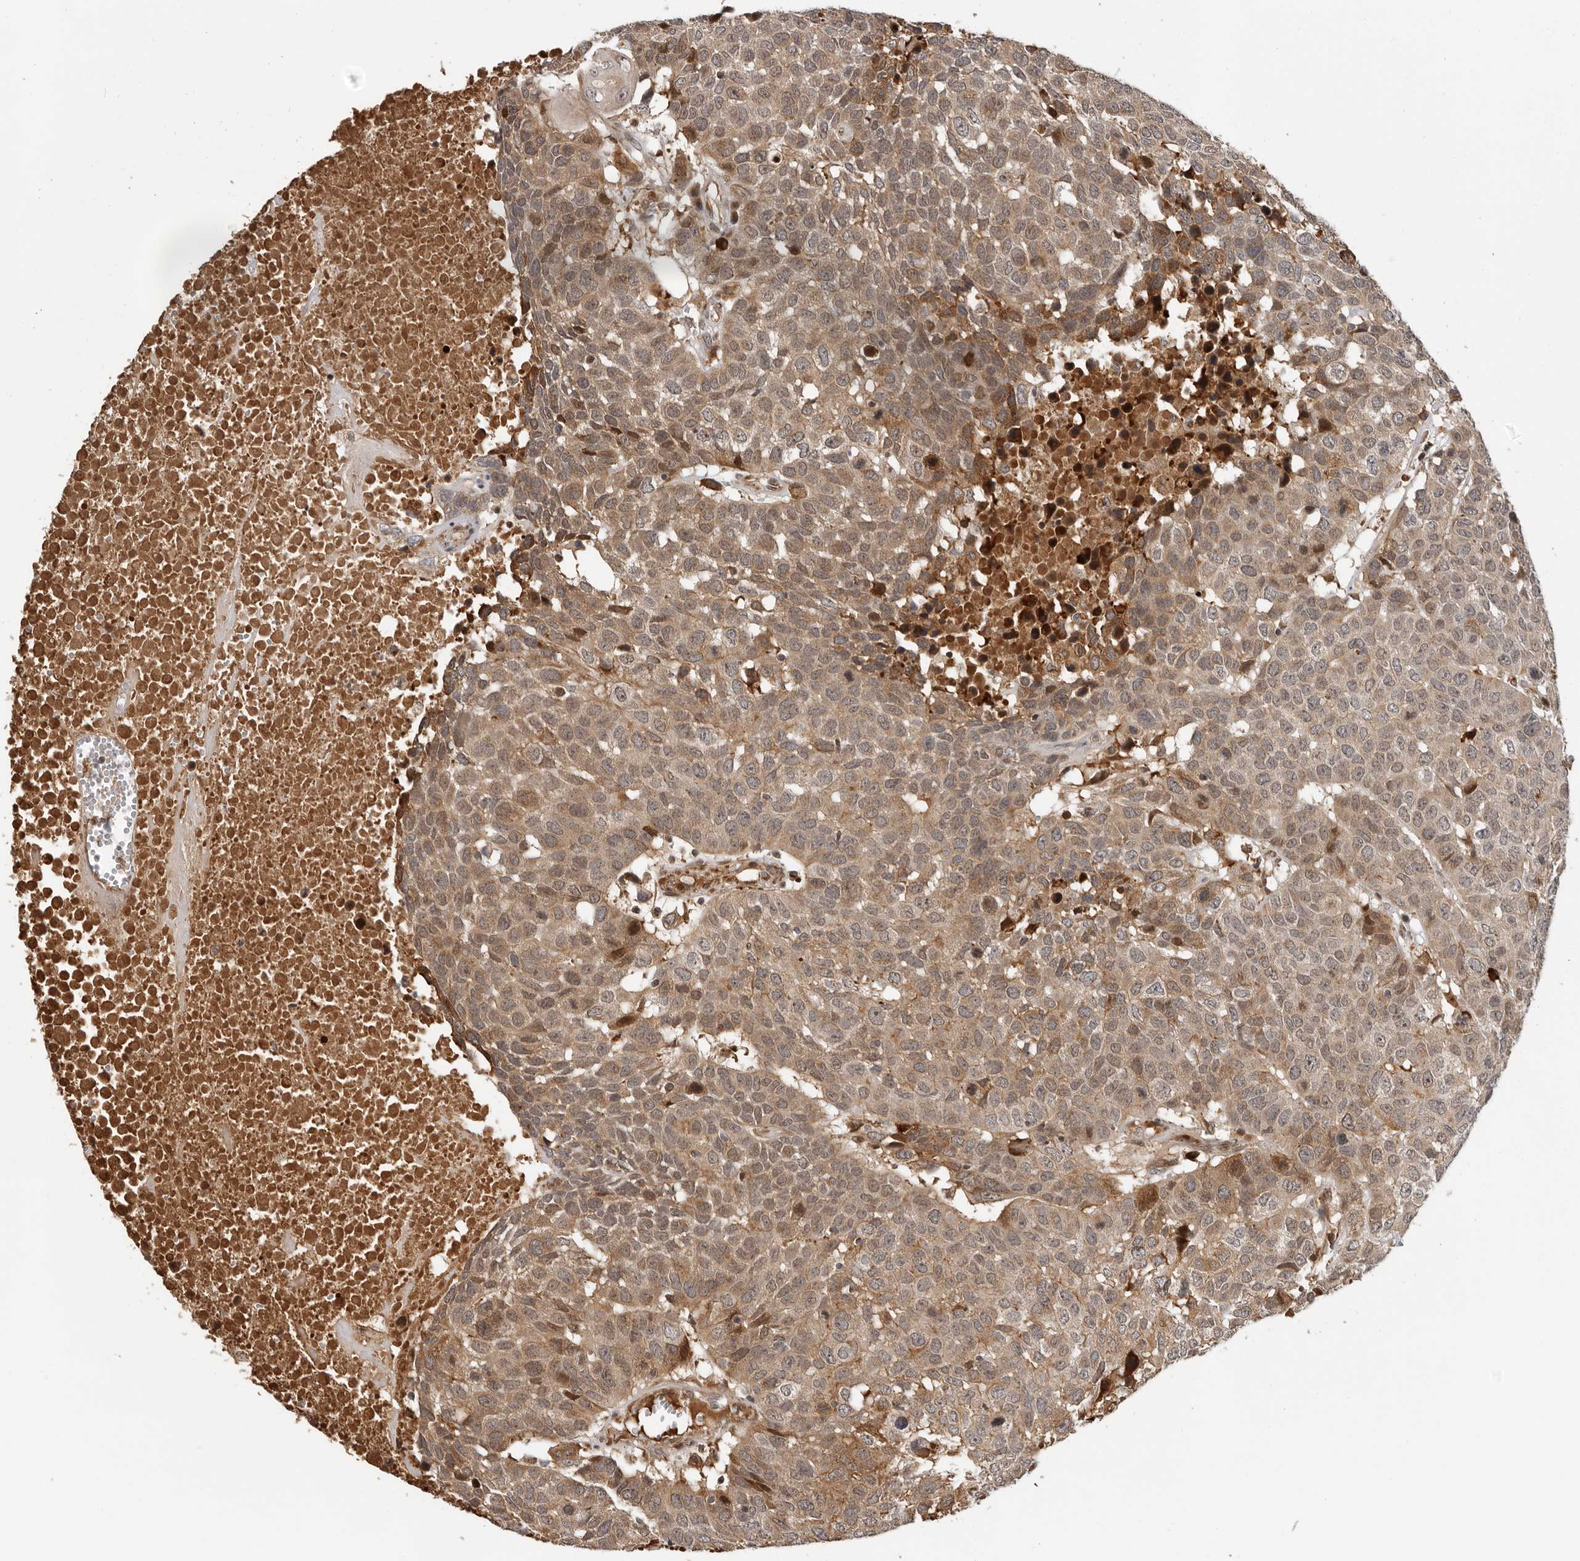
{"staining": {"intensity": "moderate", "quantity": ">75%", "location": "cytoplasmic/membranous,nuclear"}, "tissue": "head and neck cancer", "cell_type": "Tumor cells", "image_type": "cancer", "snomed": [{"axis": "morphology", "description": "Squamous cell carcinoma, NOS"}, {"axis": "topography", "description": "Head-Neck"}], "caption": "Protein analysis of head and neck cancer (squamous cell carcinoma) tissue demonstrates moderate cytoplasmic/membranous and nuclear positivity in approximately >75% of tumor cells. The protein of interest is shown in brown color, while the nuclei are stained blue.", "gene": "RNF157", "patient": {"sex": "male", "age": 66}}